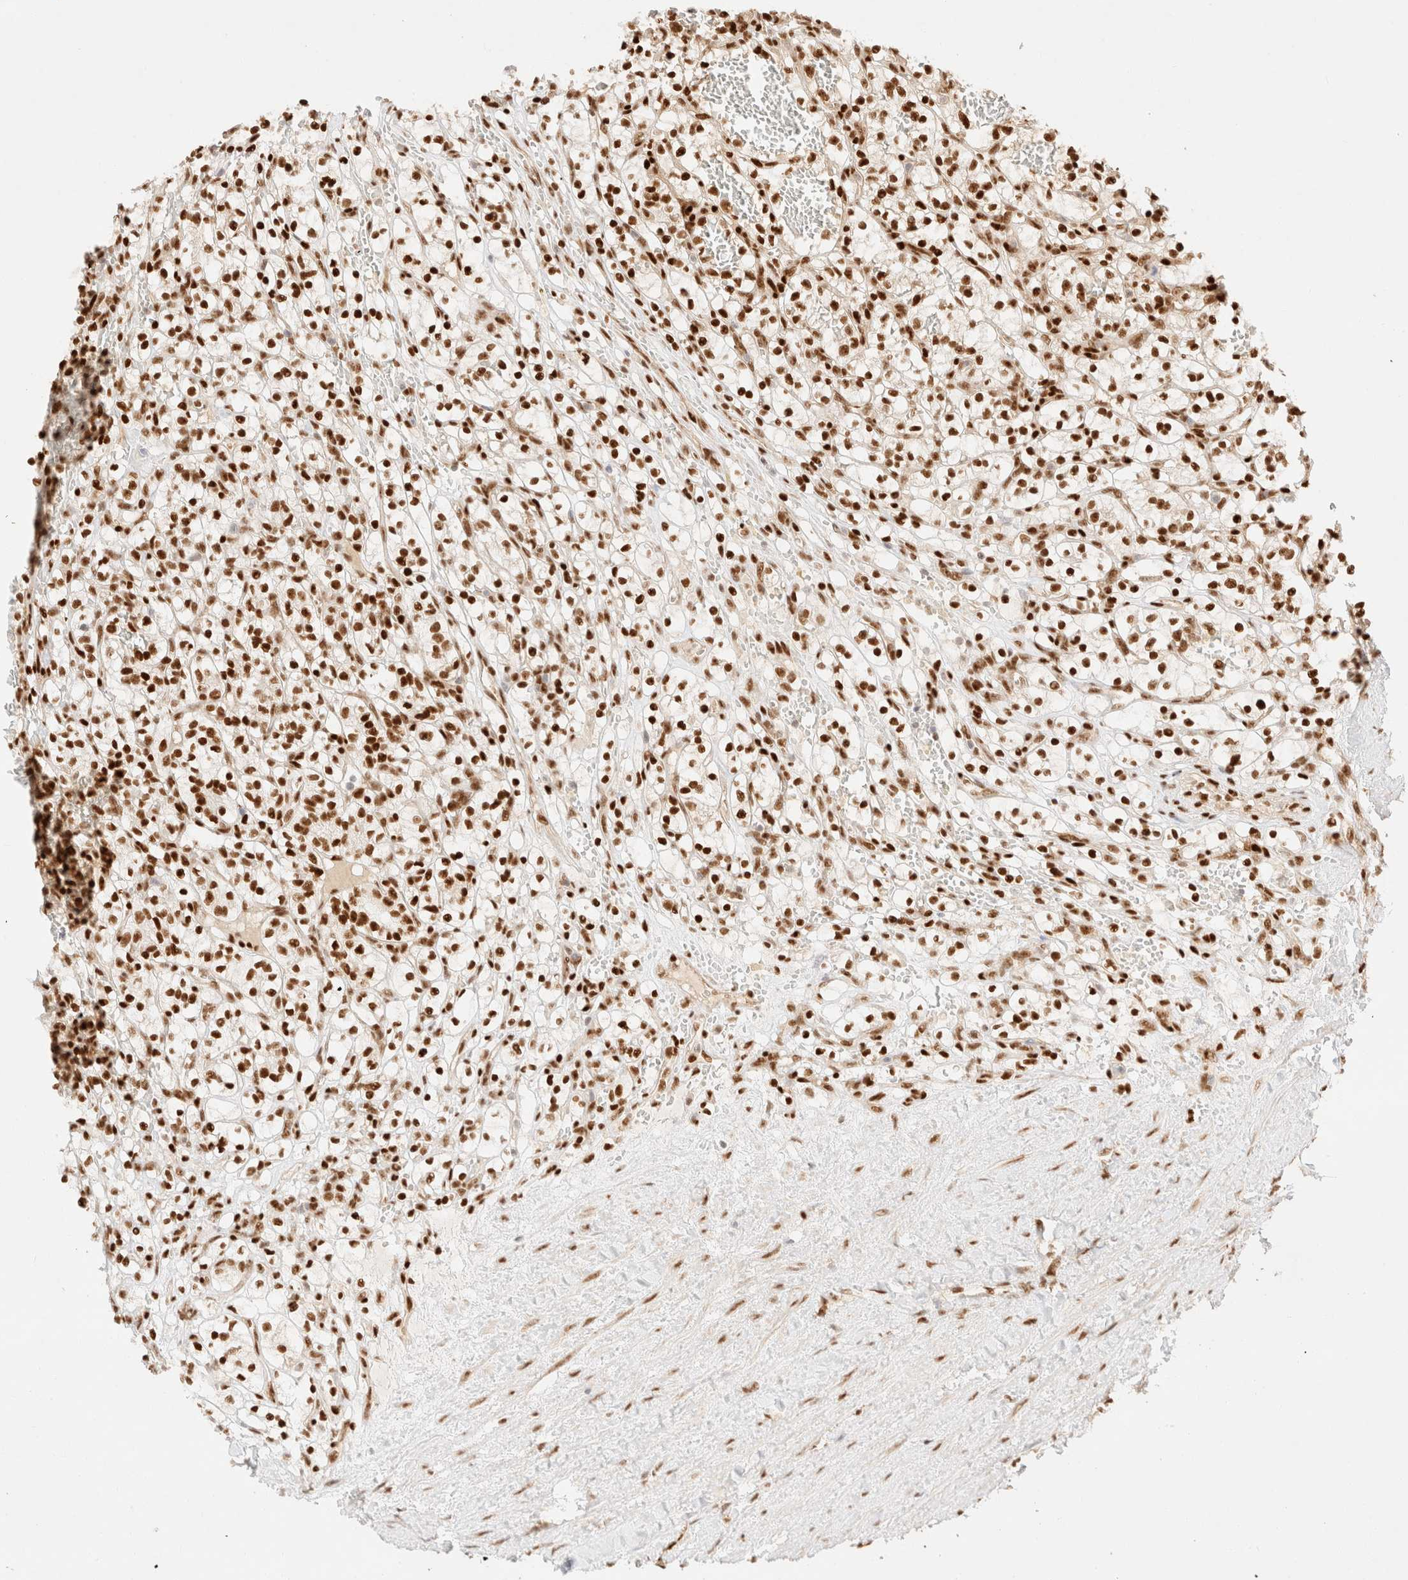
{"staining": {"intensity": "strong", "quantity": ">75%", "location": "nuclear"}, "tissue": "renal cancer", "cell_type": "Tumor cells", "image_type": "cancer", "snomed": [{"axis": "morphology", "description": "Adenocarcinoma, NOS"}, {"axis": "topography", "description": "Kidney"}], "caption": "A micrograph of renal cancer stained for a protein shows strong nuclear brown staining in tumor cells. Nuclei are stained in blue.", "gene": "ZNF768", "patient": {"sex": "female", "age": 57}}